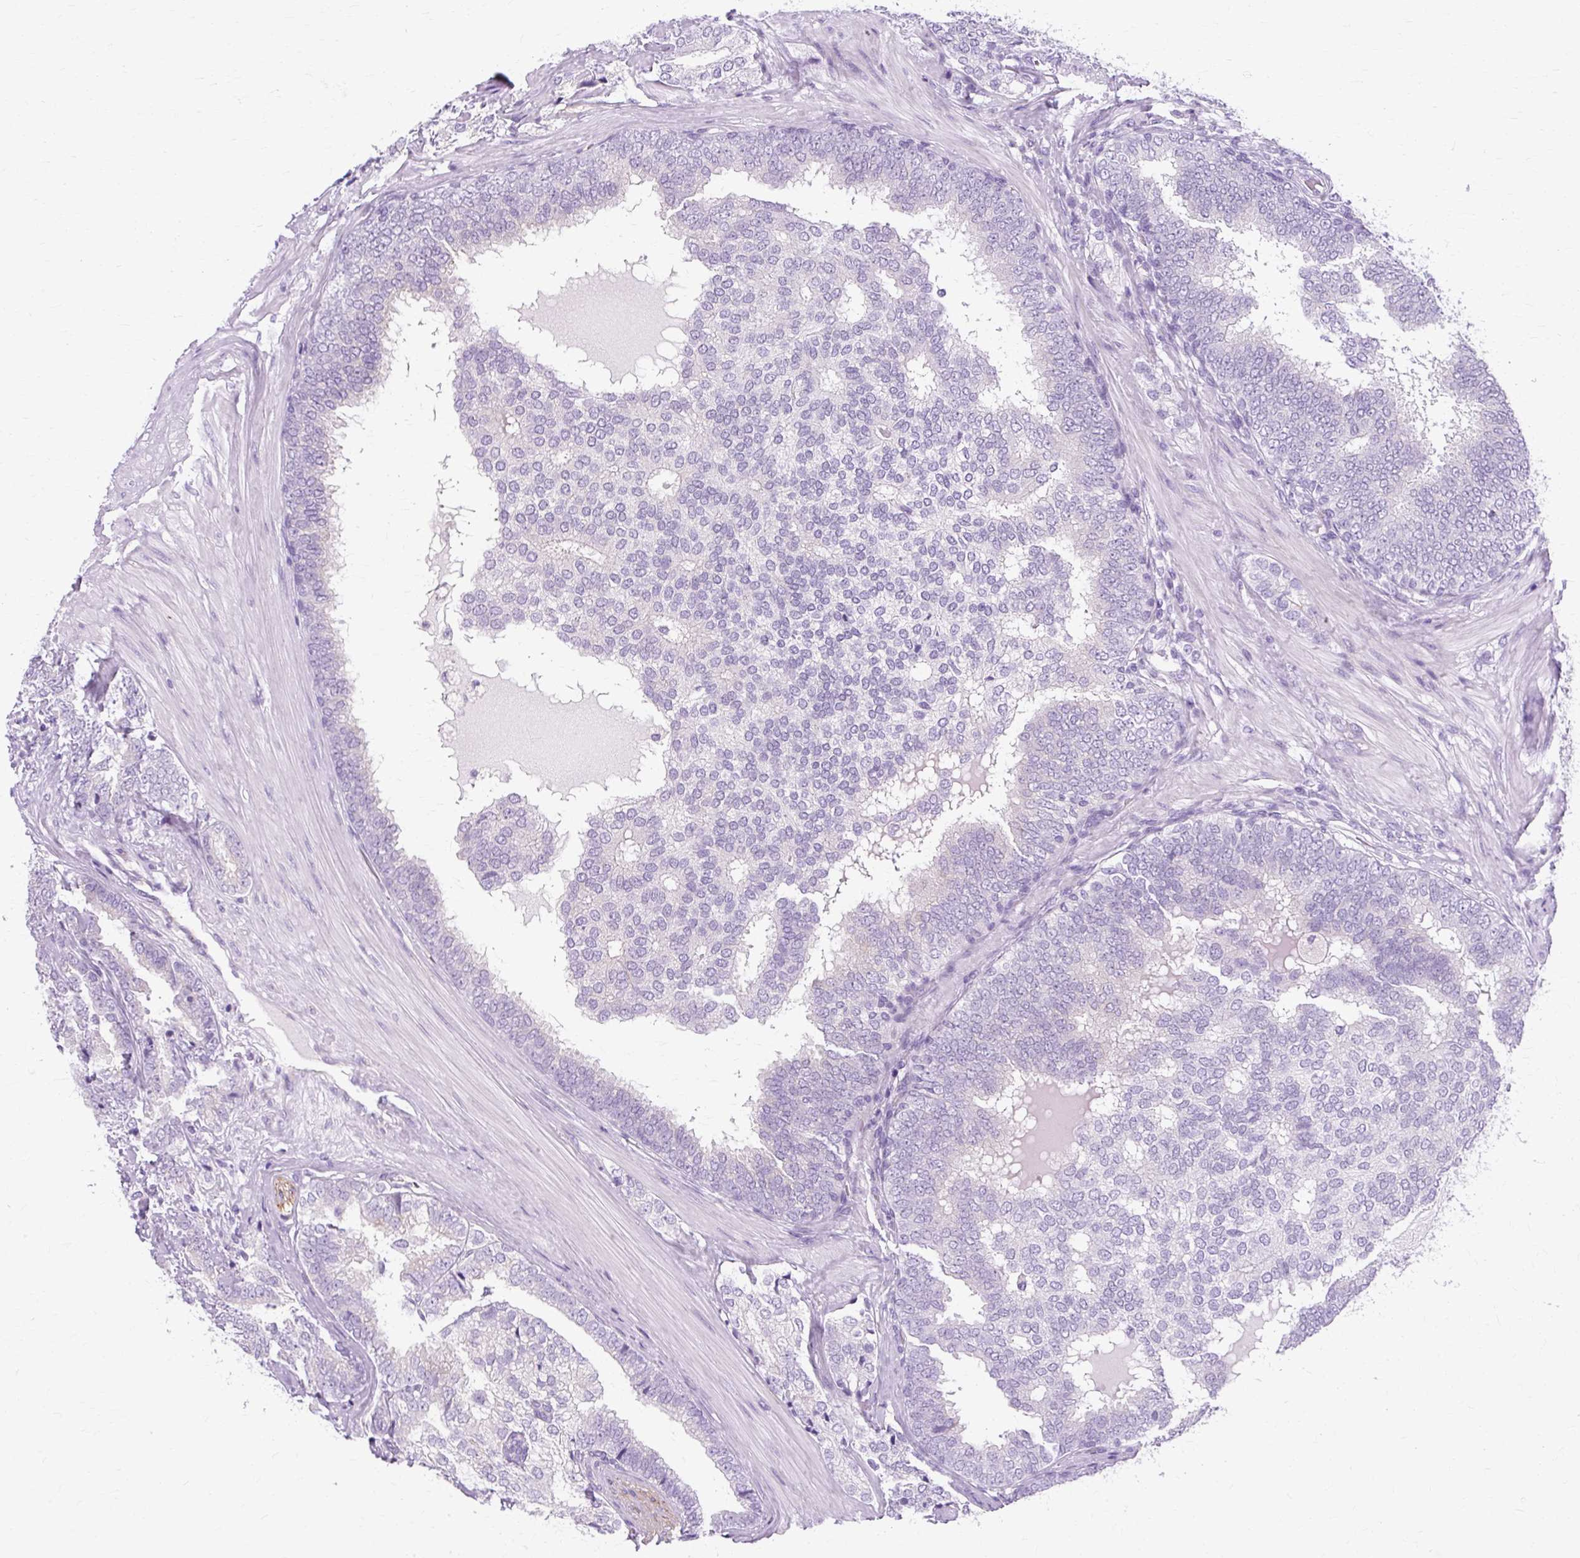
{"staining": {"intensity": "negative", "quantity": "none", "location": "none"}, "tissue": "prostate cancer", "cell_type": "Tumor cells", "image_type": "cancer", "snomed": [{"axis": "morphology", "description": "Adenocarcinoma, High grade"}, {"axis": "topography", "description": "Prostate"}], "caption": "Immunohistochemistry (IHC) histopathology image of human adenocarcinoma (high-grade) (prostate) stained for a protein (brown), which shows no positivity in tumor cells.", "gene": "TMEM89", "patient": {"sex": "male", "age": 72}}